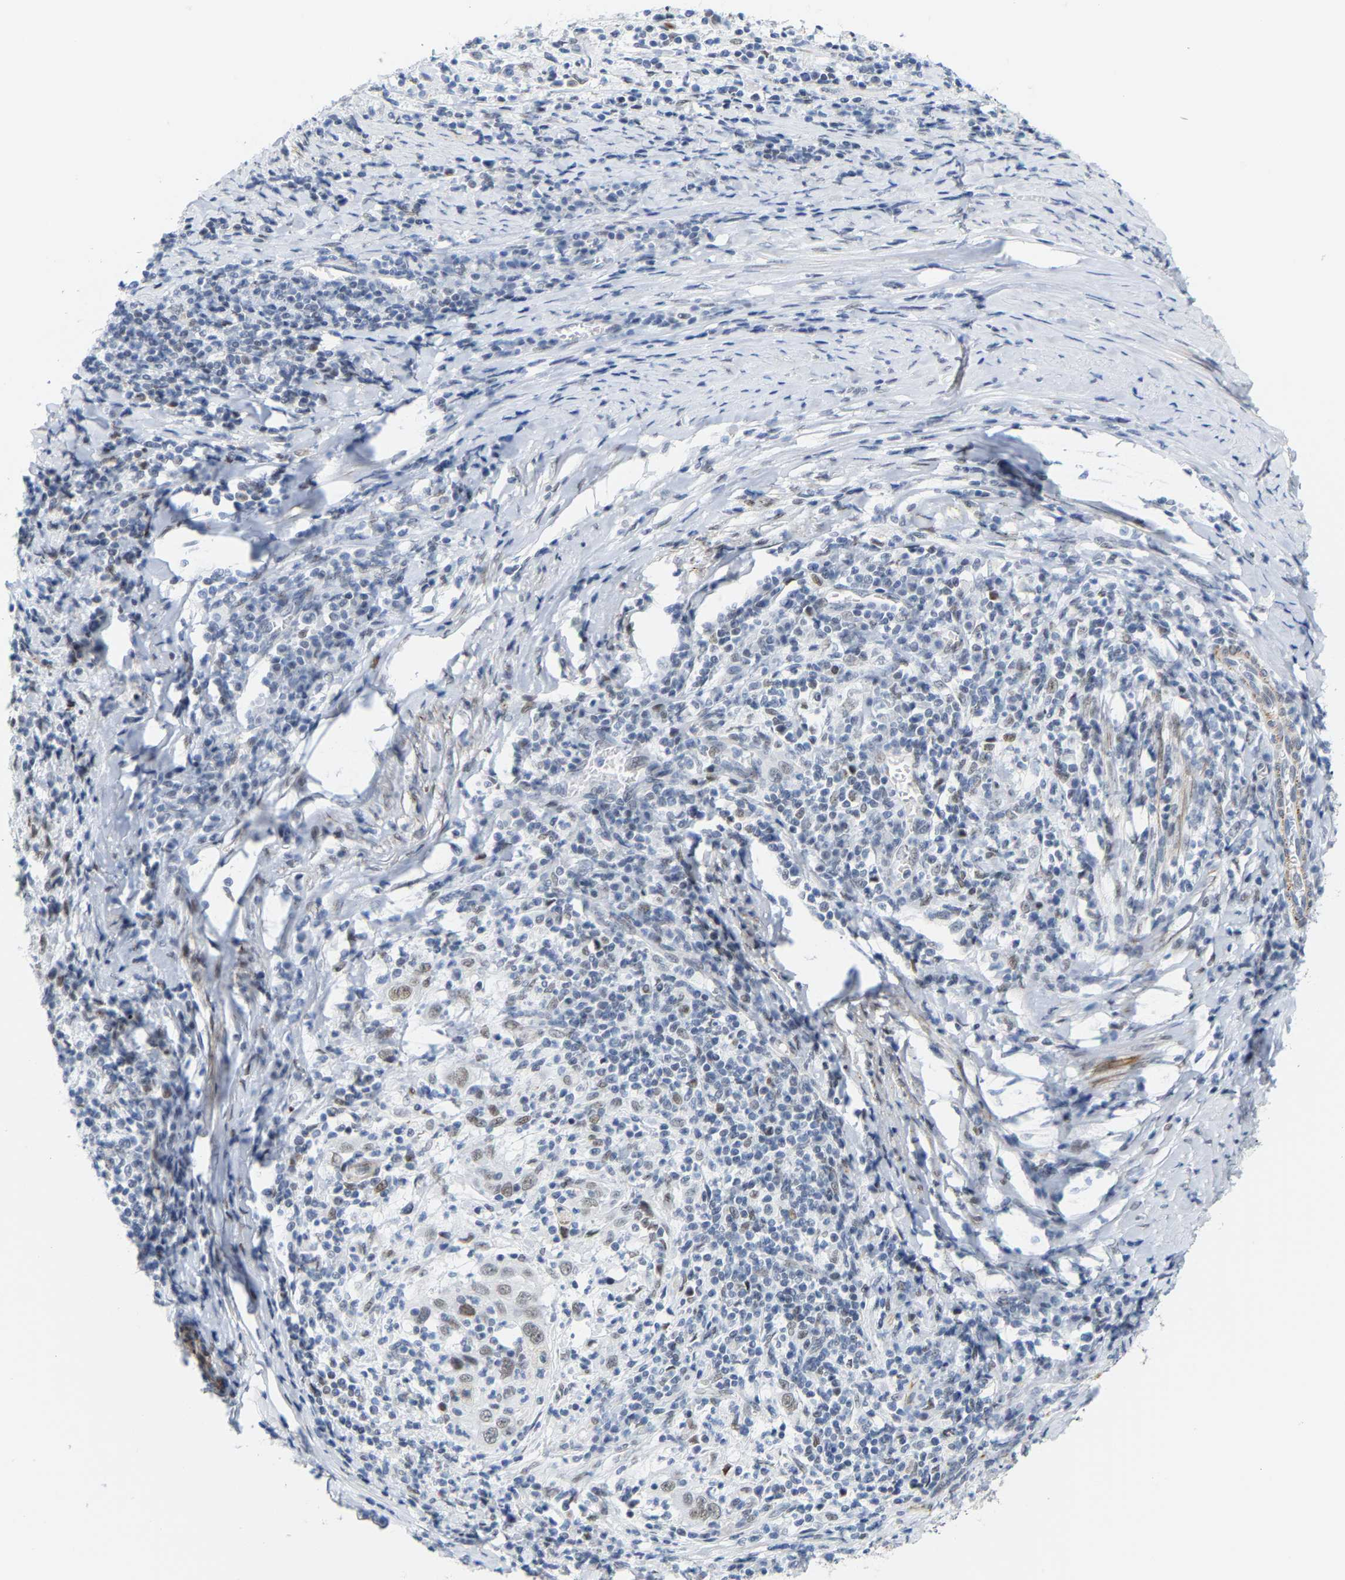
{"staining": {"intensity": "weak", "quantity": "25%-75%", "location": "nuclear"}, "tissue": "cervical cancer", "cell_type": "Tumor cells", "image_type": "cancer", "snomed": [{"axis": "morphology", "description": "Squamous cell carcinoma, NOS"}, {"axis": "topography", "description": "Cervix"}], "caption": "Immunohistochemical staining of human cervical cancer (squamous cell carcinoma) shows low levels of weak nuclear positivity in approximately 25%-75% of tumor cells.", "gene": "FAM180A", "patient": {"sex": "female", "age": 46}}